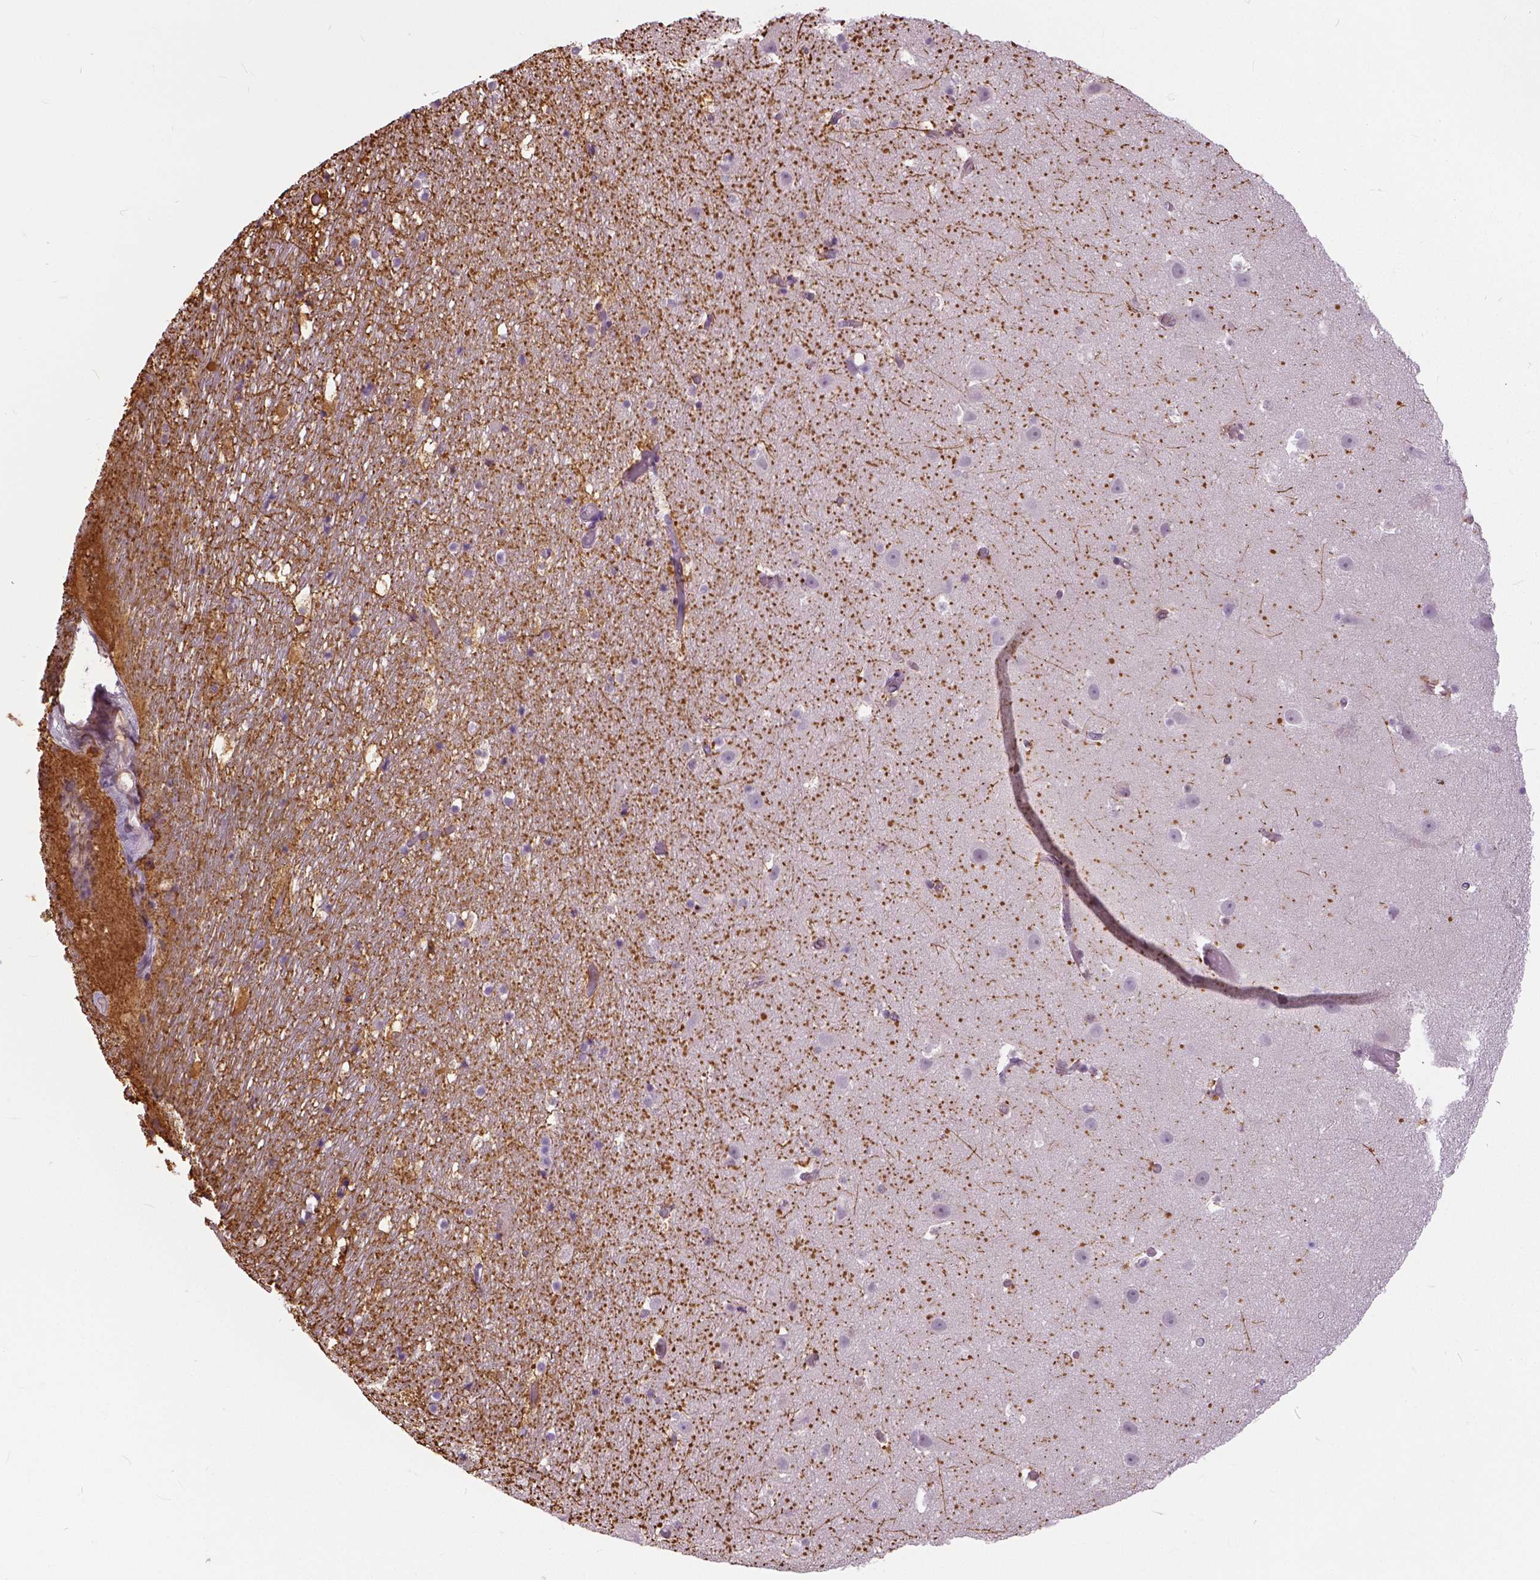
{"staining": {"intensity": "negative", "quantity": "none", "location": "none"}, "tissue": "hippocampus", "cell_type": "Glial cells", "image_type": "normal", "snomed": [{"axis": "morphology", "description": "Normal tissue, NOS"}, {"axis": "topography", "description": "Hippocampus"}], "caption": "Hippocampus stained for a protein using IHC demonstrates no positivity glial cells.", "gene": "ANXA13", "patient": {"sex": "male", "age": 26}}